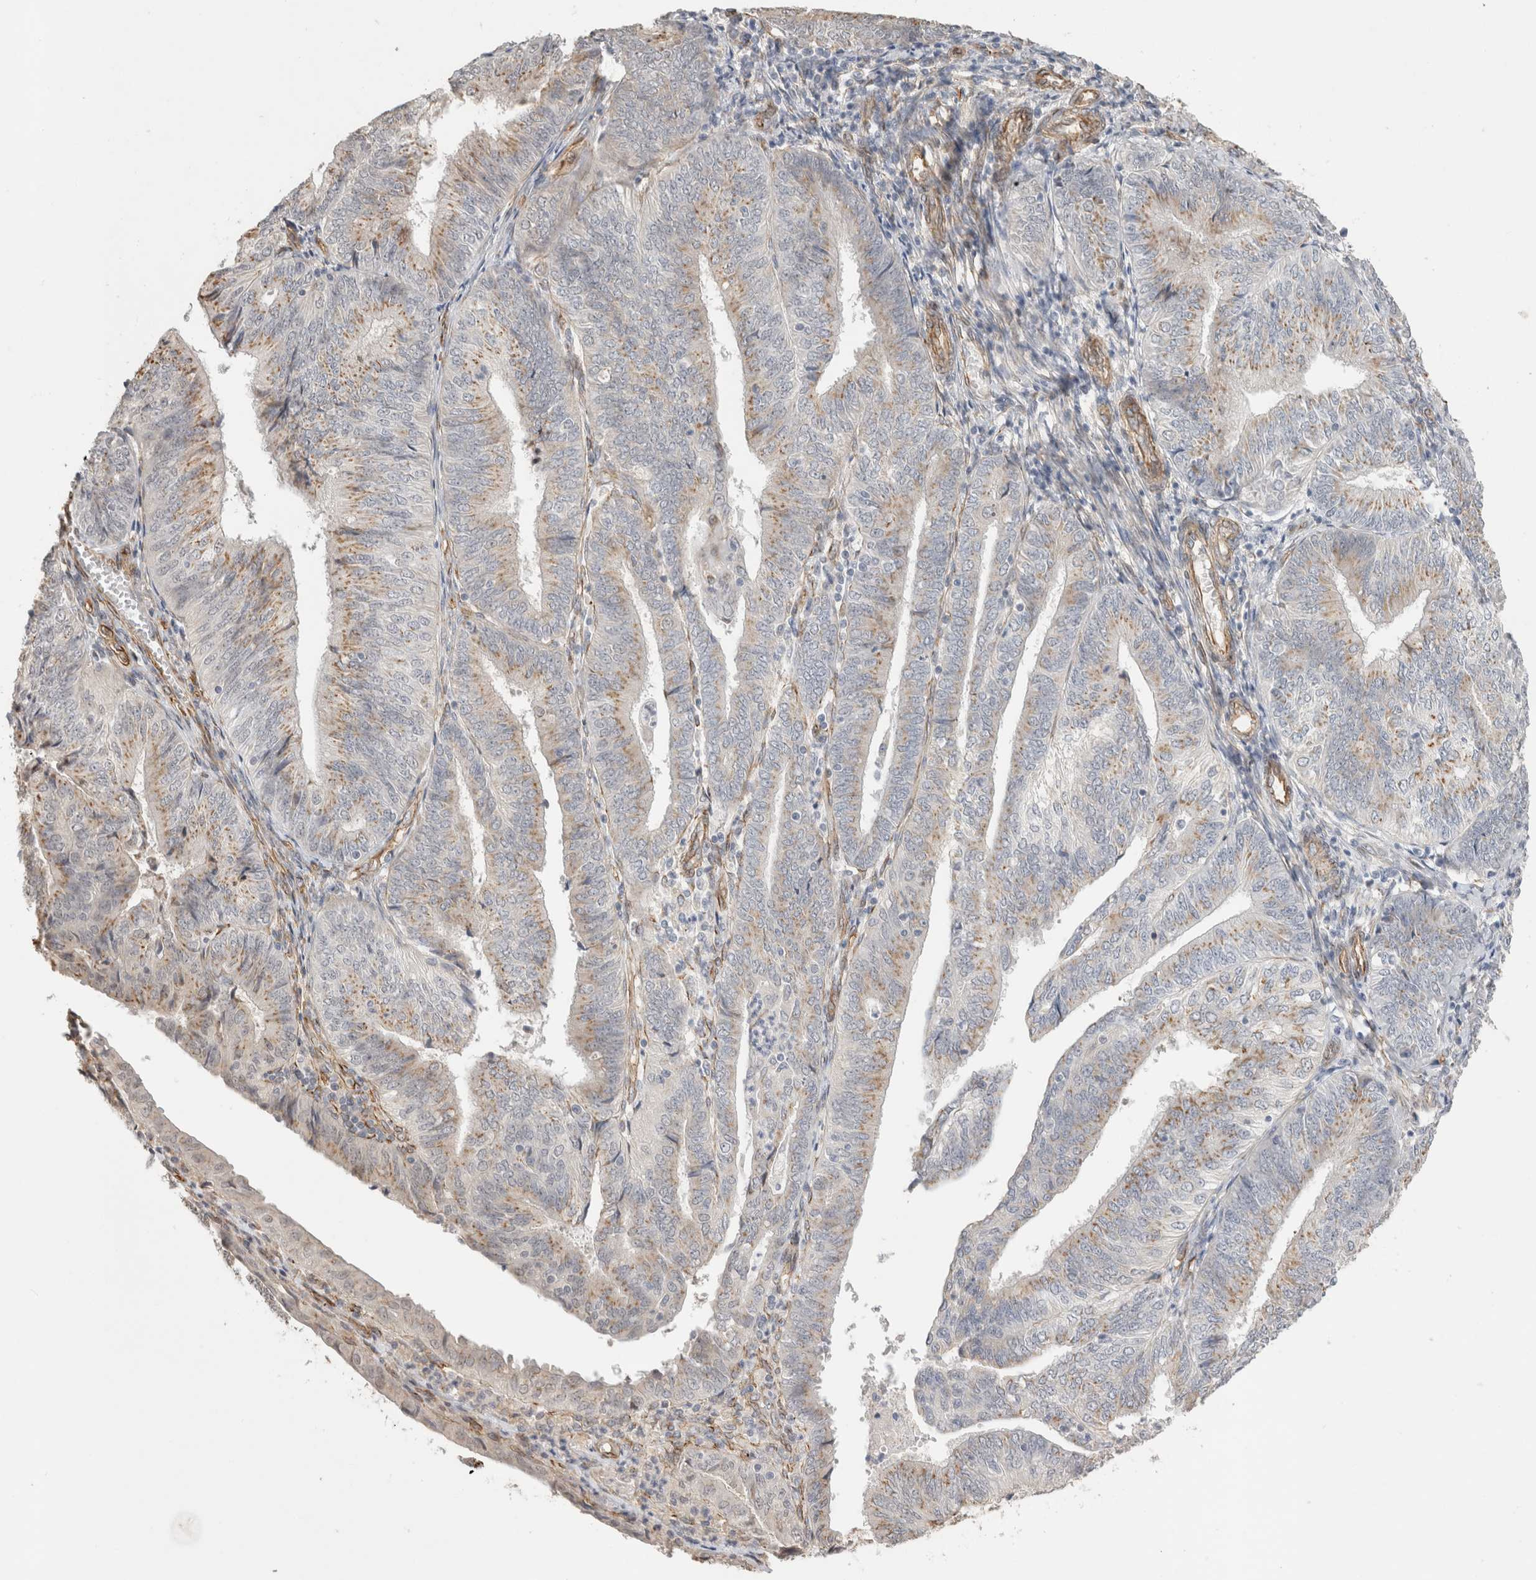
{"staining": {"intensity": "moderate", "quantity": "25%-75%", "location": "cytoplasmic/membranous"}, "tissue": "endometrial cancer", "cell_type": "Tumor cells", "image_type": "cancer", "snomed": [{"axis": "morphology", "description": "Adenocarcinoma, NOS"}, {"axis": "topography", "description": "Endometrium"}], "caption": "IHC photomicrograph of human endometrial cancer stained for a protein (brown), which shows medium levels of moderate cytoplasmic/membranous expression in approximately 25%-75% of tumor cells.", "gene": "CAAP1", "patient": {"sex": "female", "age": 58}}